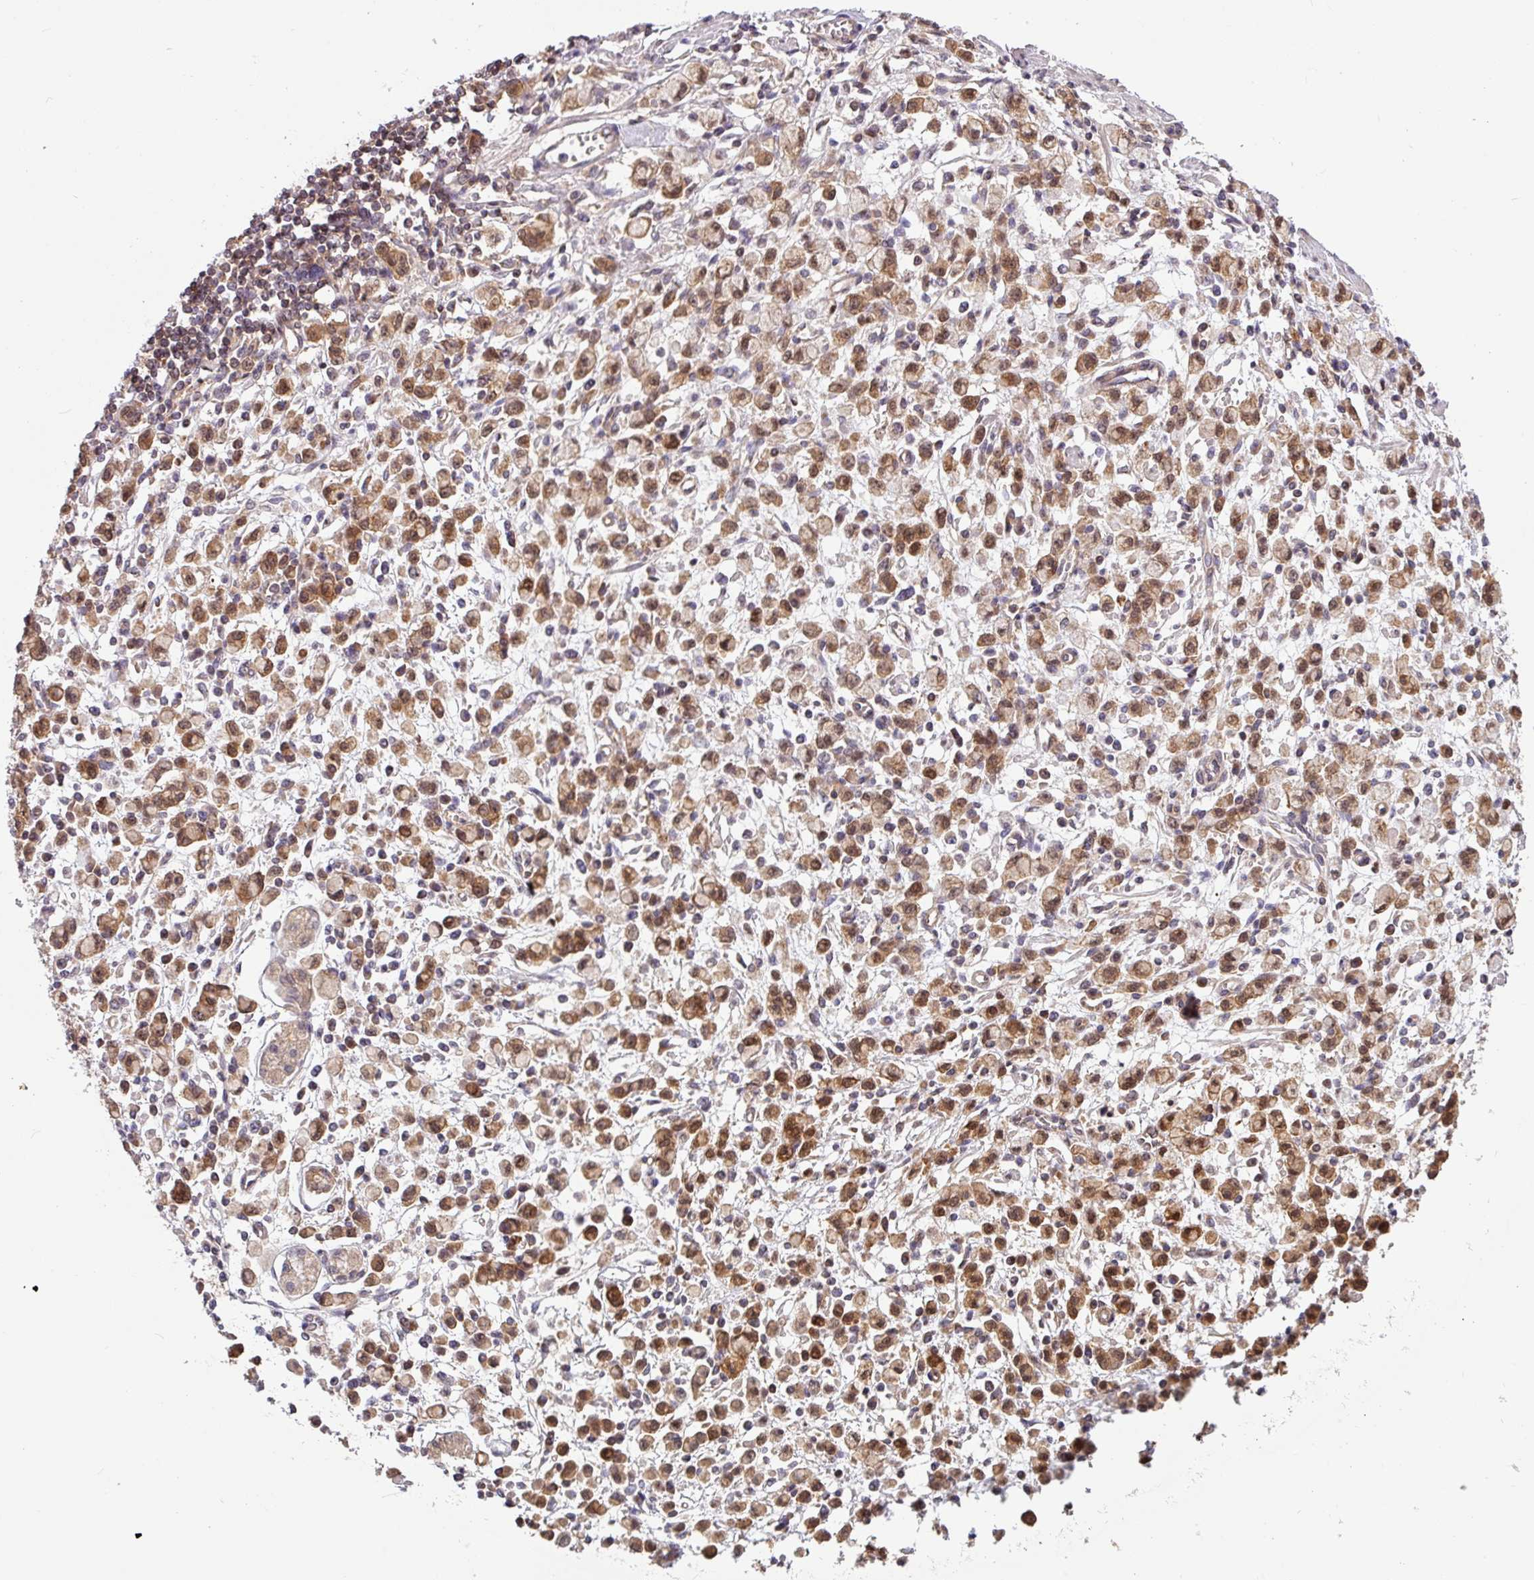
{"staining": {"intensity": "moderate", "quantity": ">75%", "location": "cytoplasmic/membranous,nuclear"}, "tissue": "stomach cancer", "cell_type": "Tumor cells", "image_type": "cancer", "snomed": [{"axis": "morphology", "description": "Adenocarcinoma, NOS"}, {"axis": "topography", "description": "Stomach"}], "caption": "Protein expression analysis of stomach adenocarcinoma displays moderate cytoplasmic/membranous and nuclear staining in approximately >75% of tumor cells.", "gene": "SHB", "patient": {"sex": "male", "age": 77}}